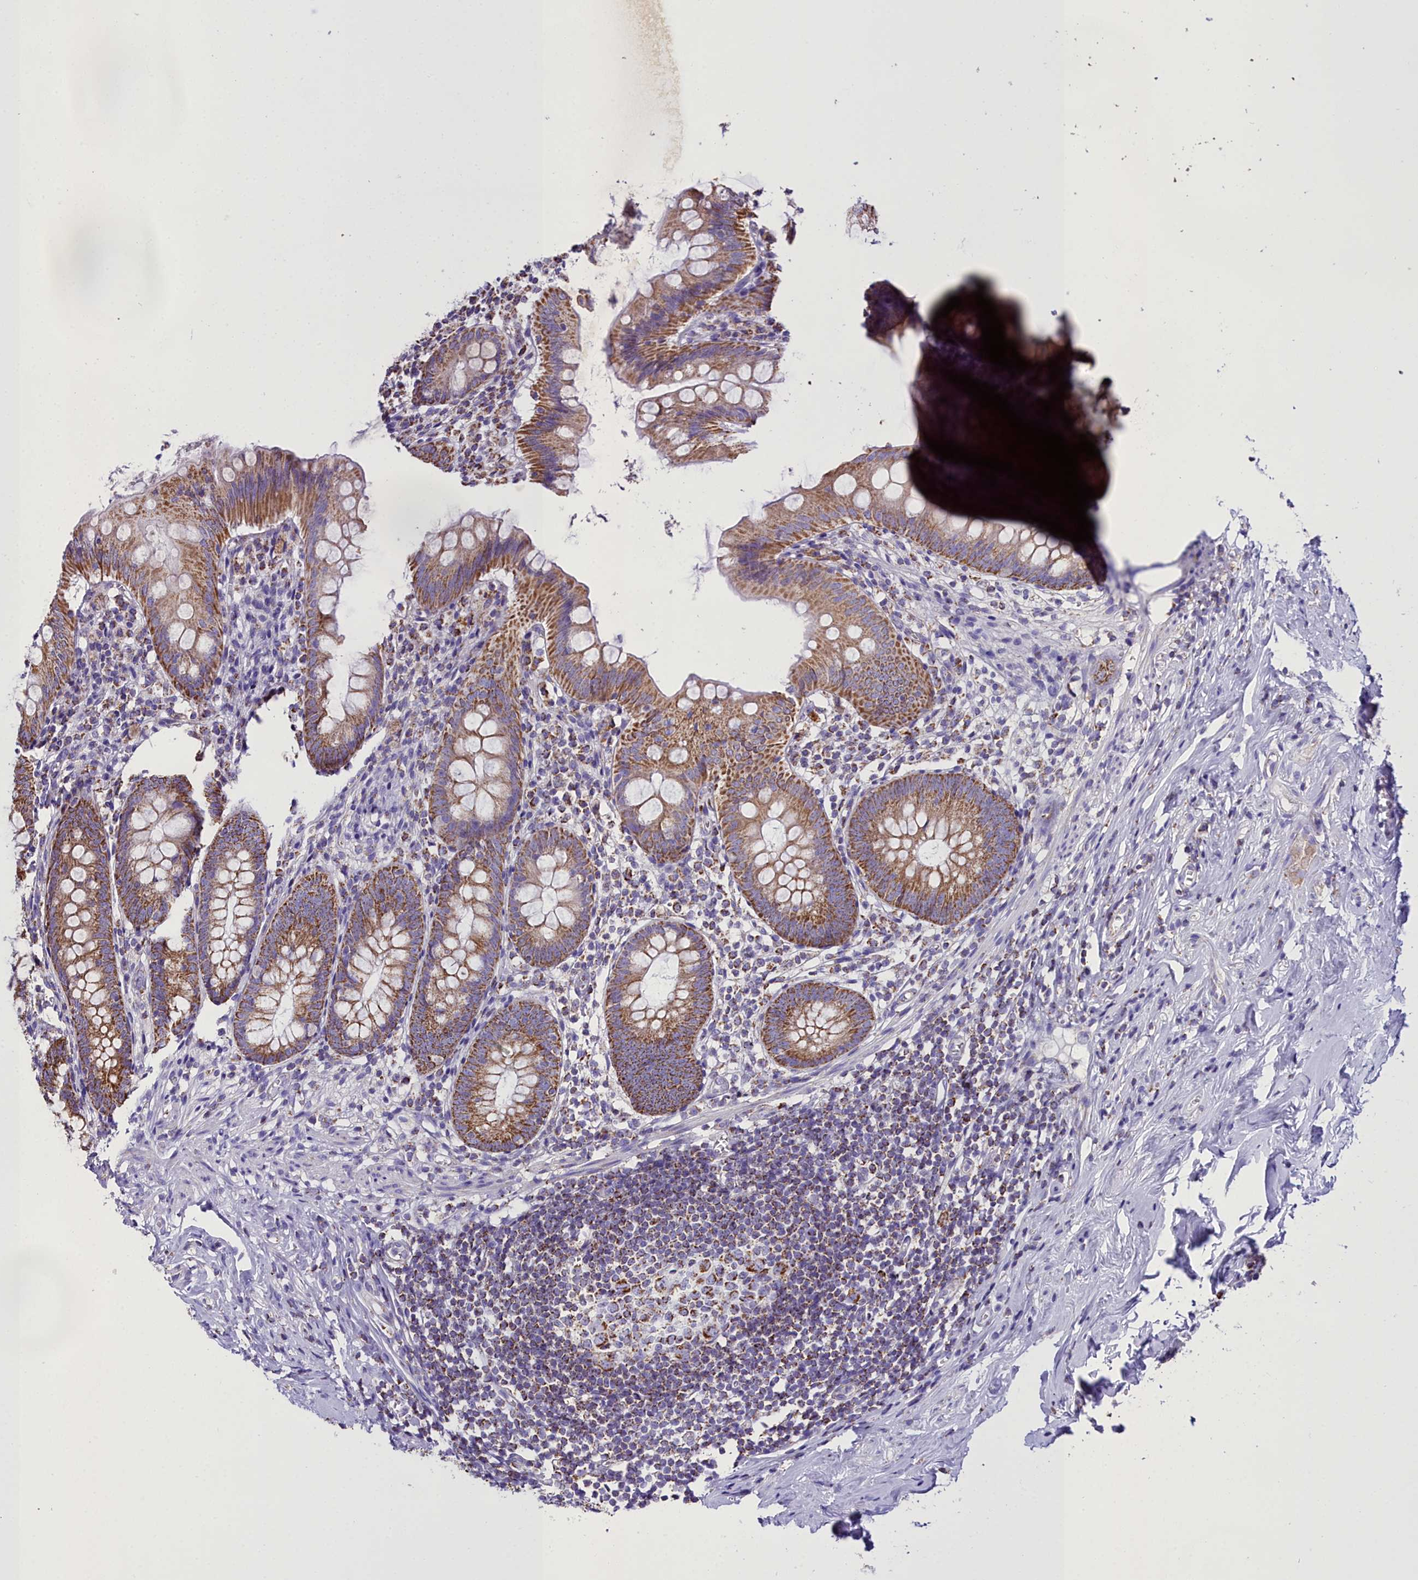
{"staining": {"intensity": "moderate", "quantity": ">75%", "location": "cytoplasmic/membranous"}, "tissue": "appendix", "cell_type": "Glandular cells", "image_type": "normal", "snomed": [{"axis": "morphology", "description": "Normal tissue, NOS"}, {"axis": "topography", "description": "Appendix"}], "caption": "Moderate cytoplasmic/membranous positivity is seen in about >75% of glandular cells in benign appendix.", "gene": "WDFY3", "patient": {"sex": "female", "age": 51}}